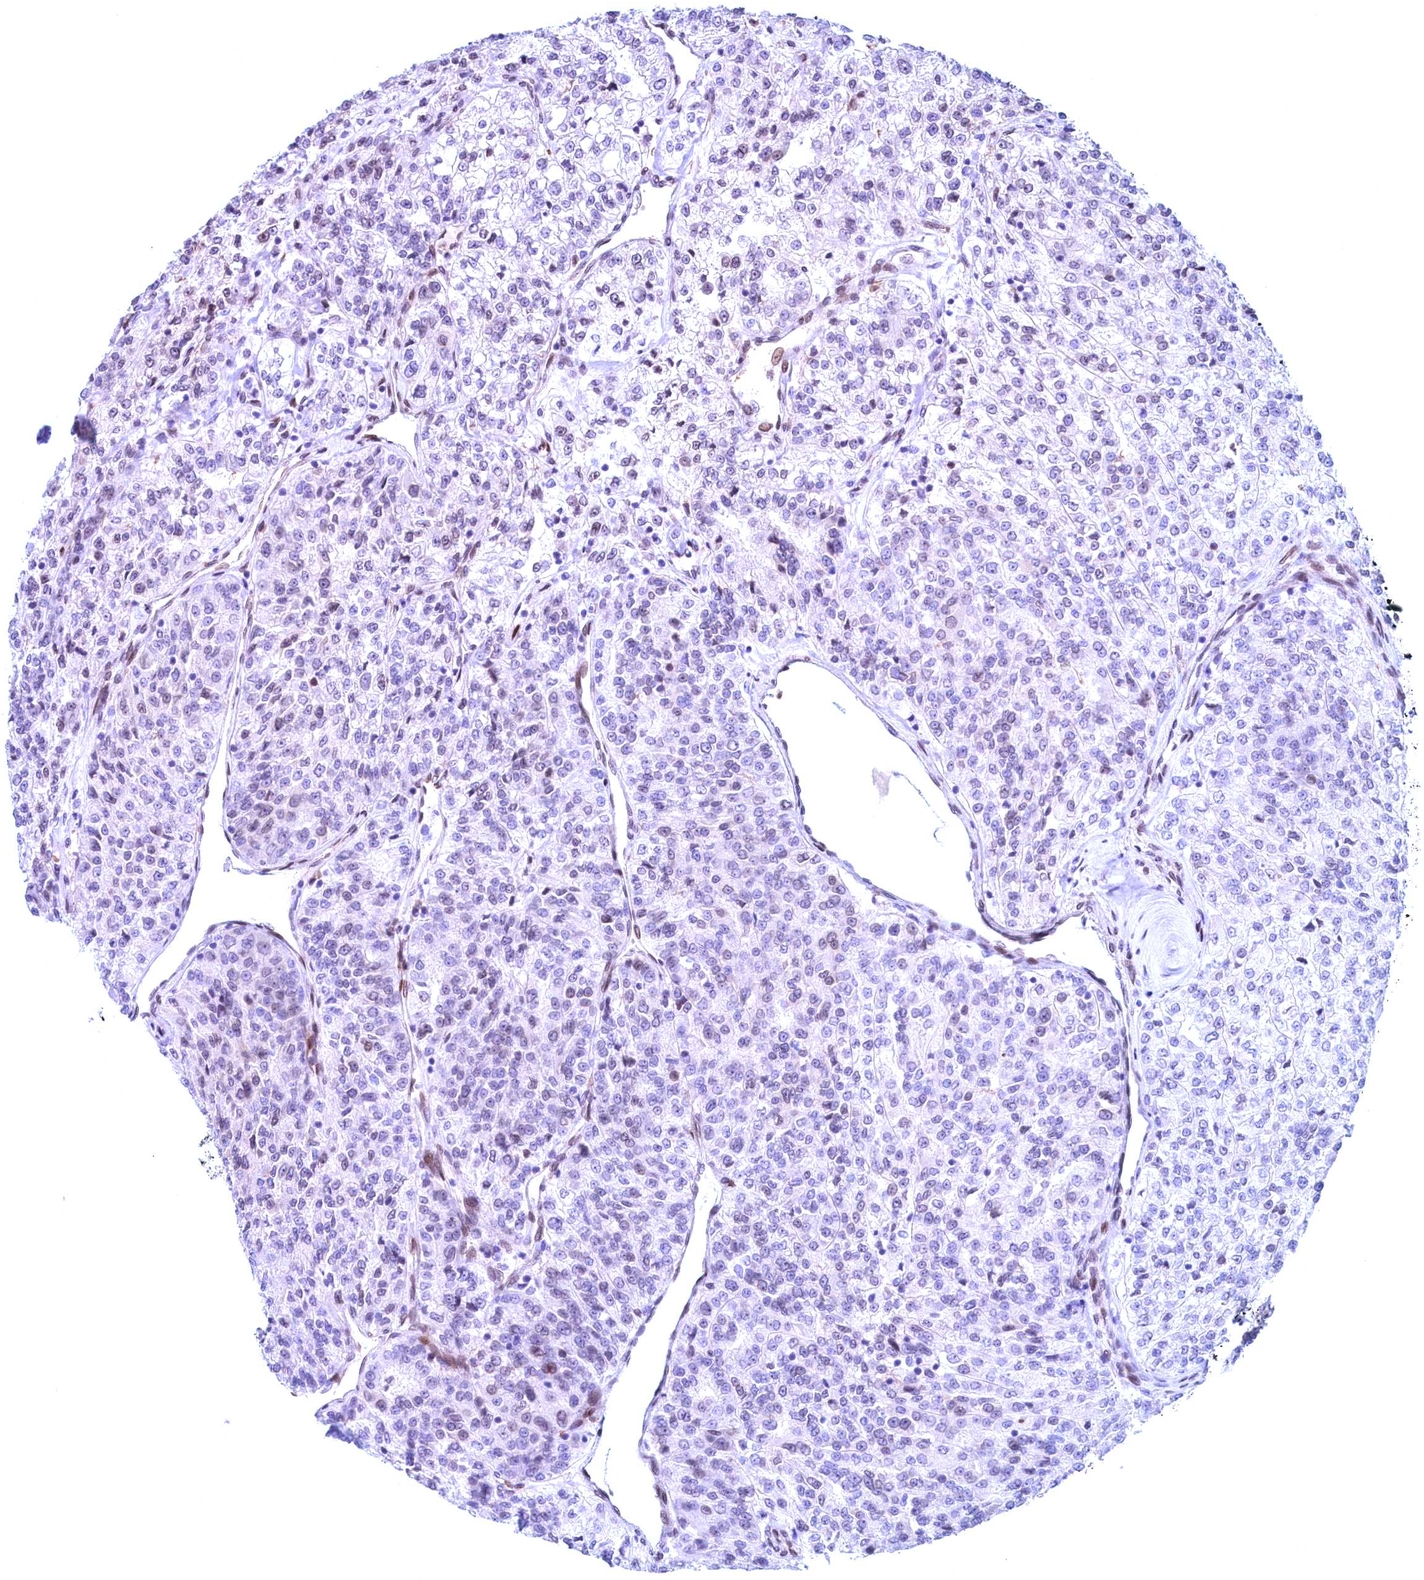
{"staining": {"intensity": "weak", "quantity": "<25%", "location": "nuclear"}, "tissue": "renal cancer", "cell_type": "Tumor cells", "image_type": "cancer", "snomed": [{"axis": "morphology", "description": "Adenocarcinoma, NOS"}, {"axis": "topography", "description": "Kidney"}], "caption": "The micrograph demonstrates no staining of tumor cells in renal adenocarcinoma.", "gene": "GPSM1", "patient": {"sex": "female", "age": 63}}